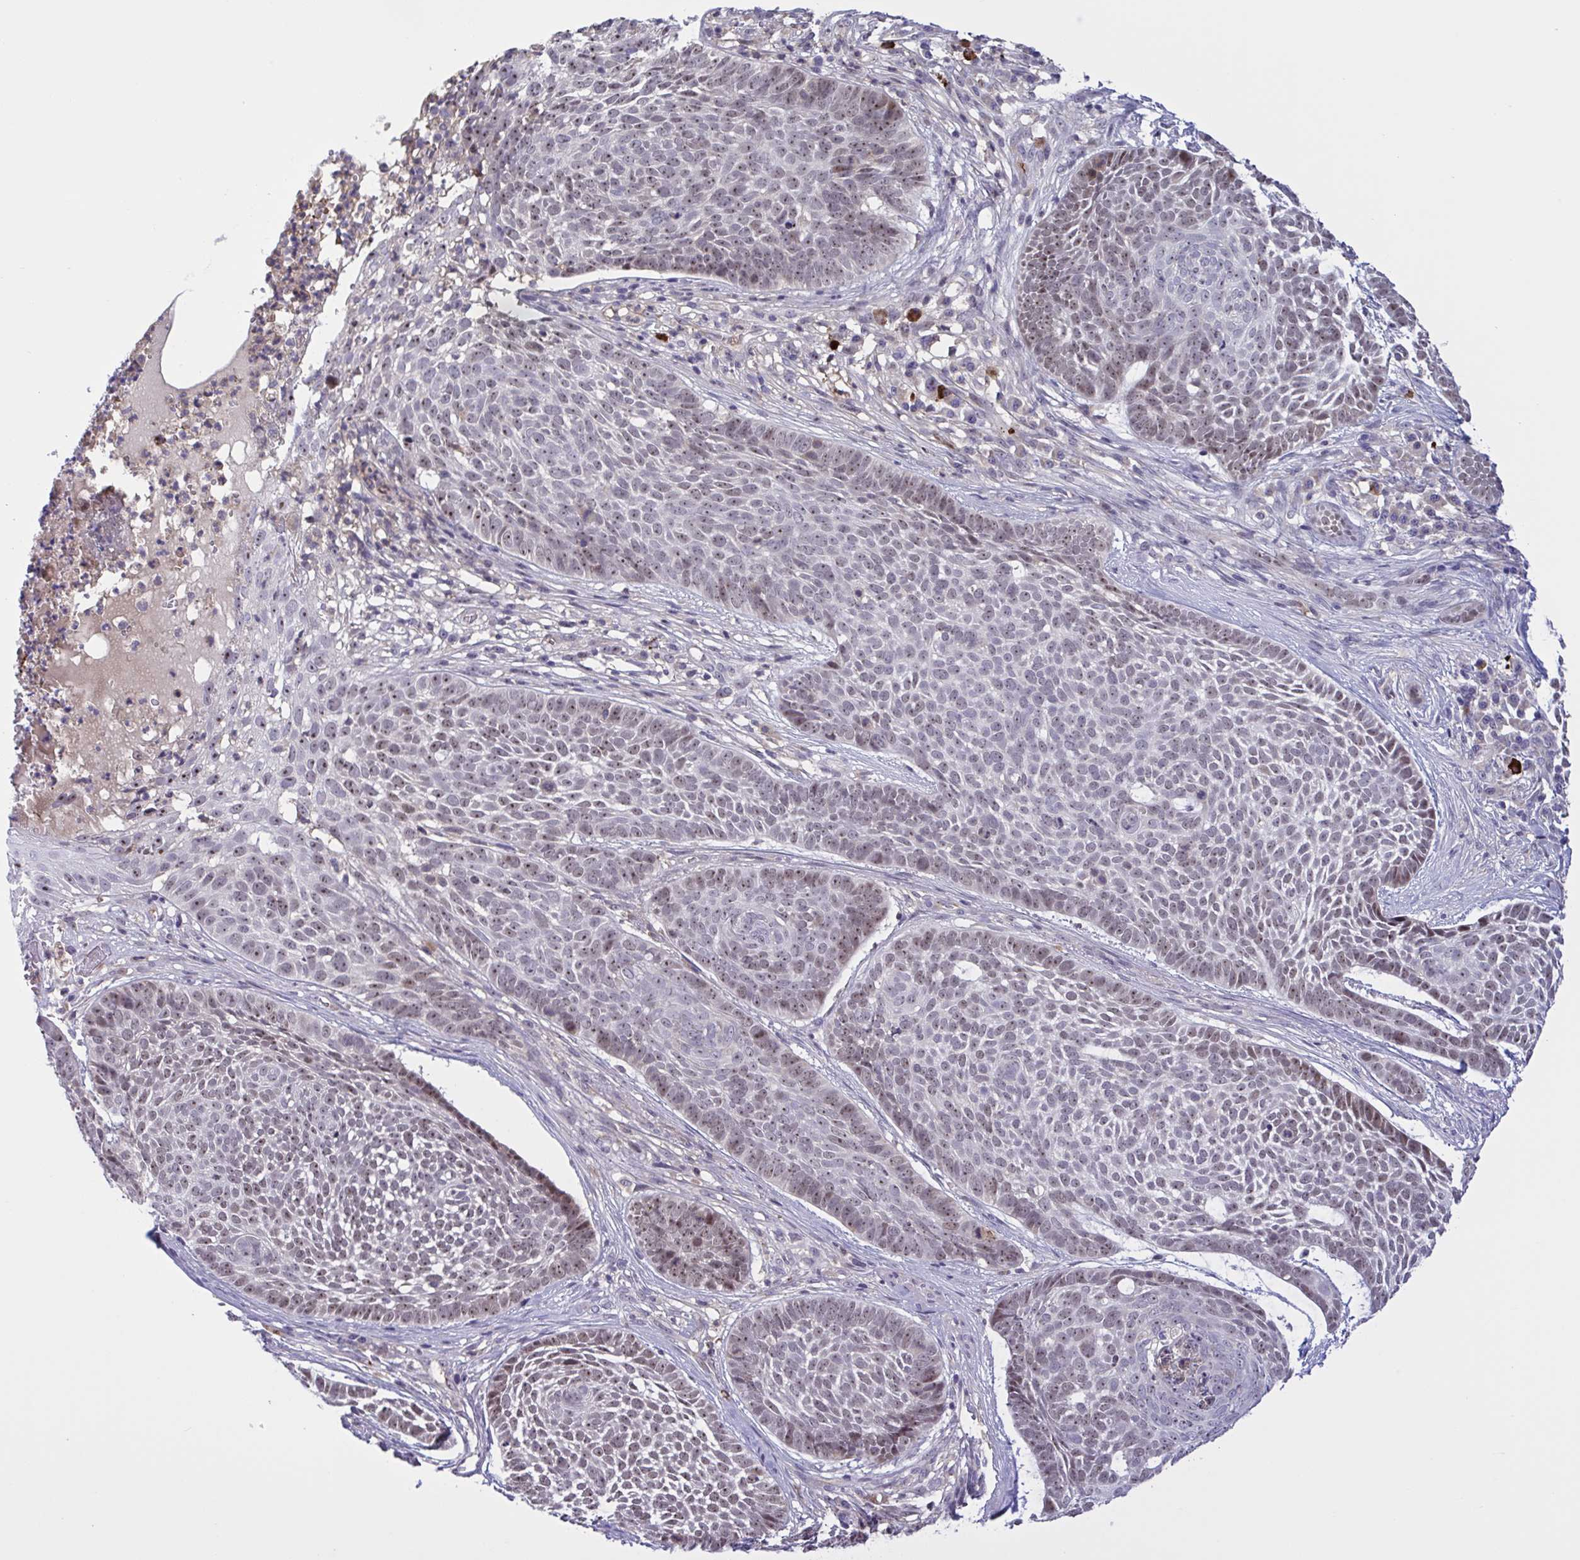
{"staining": {"intensity": "weak", "quantity": "25%-75%", "location": "nuclear"}, "tissue": "skin cancer", "cell_type": "Tumor cells", "image_type": "cancer", "snomed": [{"axis": "morphology", "description": "Basal cell carcinoma"}, {"axis": "topography", "description": "Skin"}], "caption": "IHC of human skin cancer (basal cell carcinoma) displays low levels of weak nuclear staining in about 25%-75% of tumor cells.", "gene": "CD101", "patient": {"sex": "female", "age": 89}}